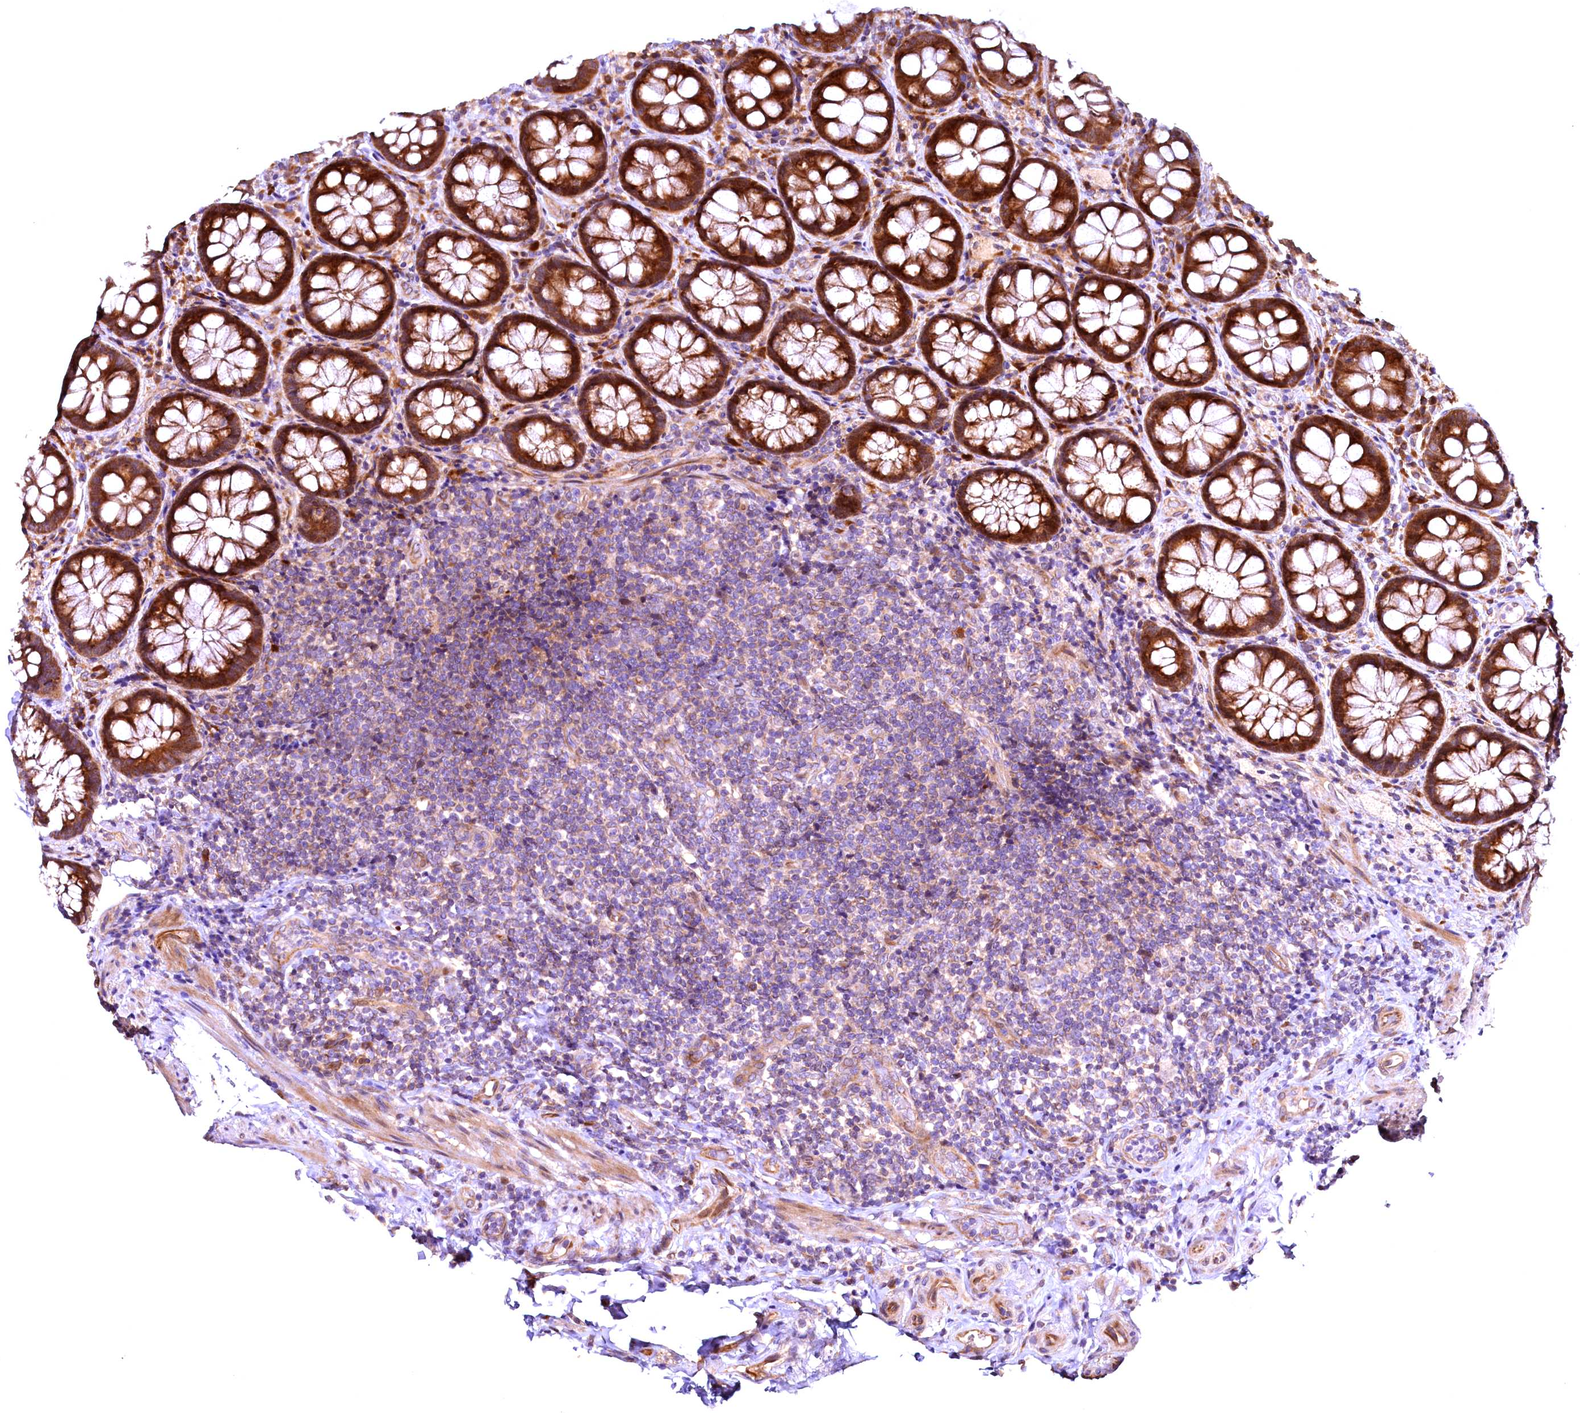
{"staining": {"intensity": "strong", "quantity": "25%-75%", "location": "cytoplasmic/membranous"}, "tissue": "rectum", "cell_type": "Glandular cells", "image_type": "normal", "snomed": [{"axis": "morphology", "description": "Normal tissue, NOS"}, {"axis": "topography", "description": "Rectum"}], "caption": "Rectum stained for a protein (brown) reveals strong cytoplasmic/membranous positive expression in about 25%-75% of glandular cells.", "gene": "RPUSD2", "patient": {"sex": "male", "age": 83}}